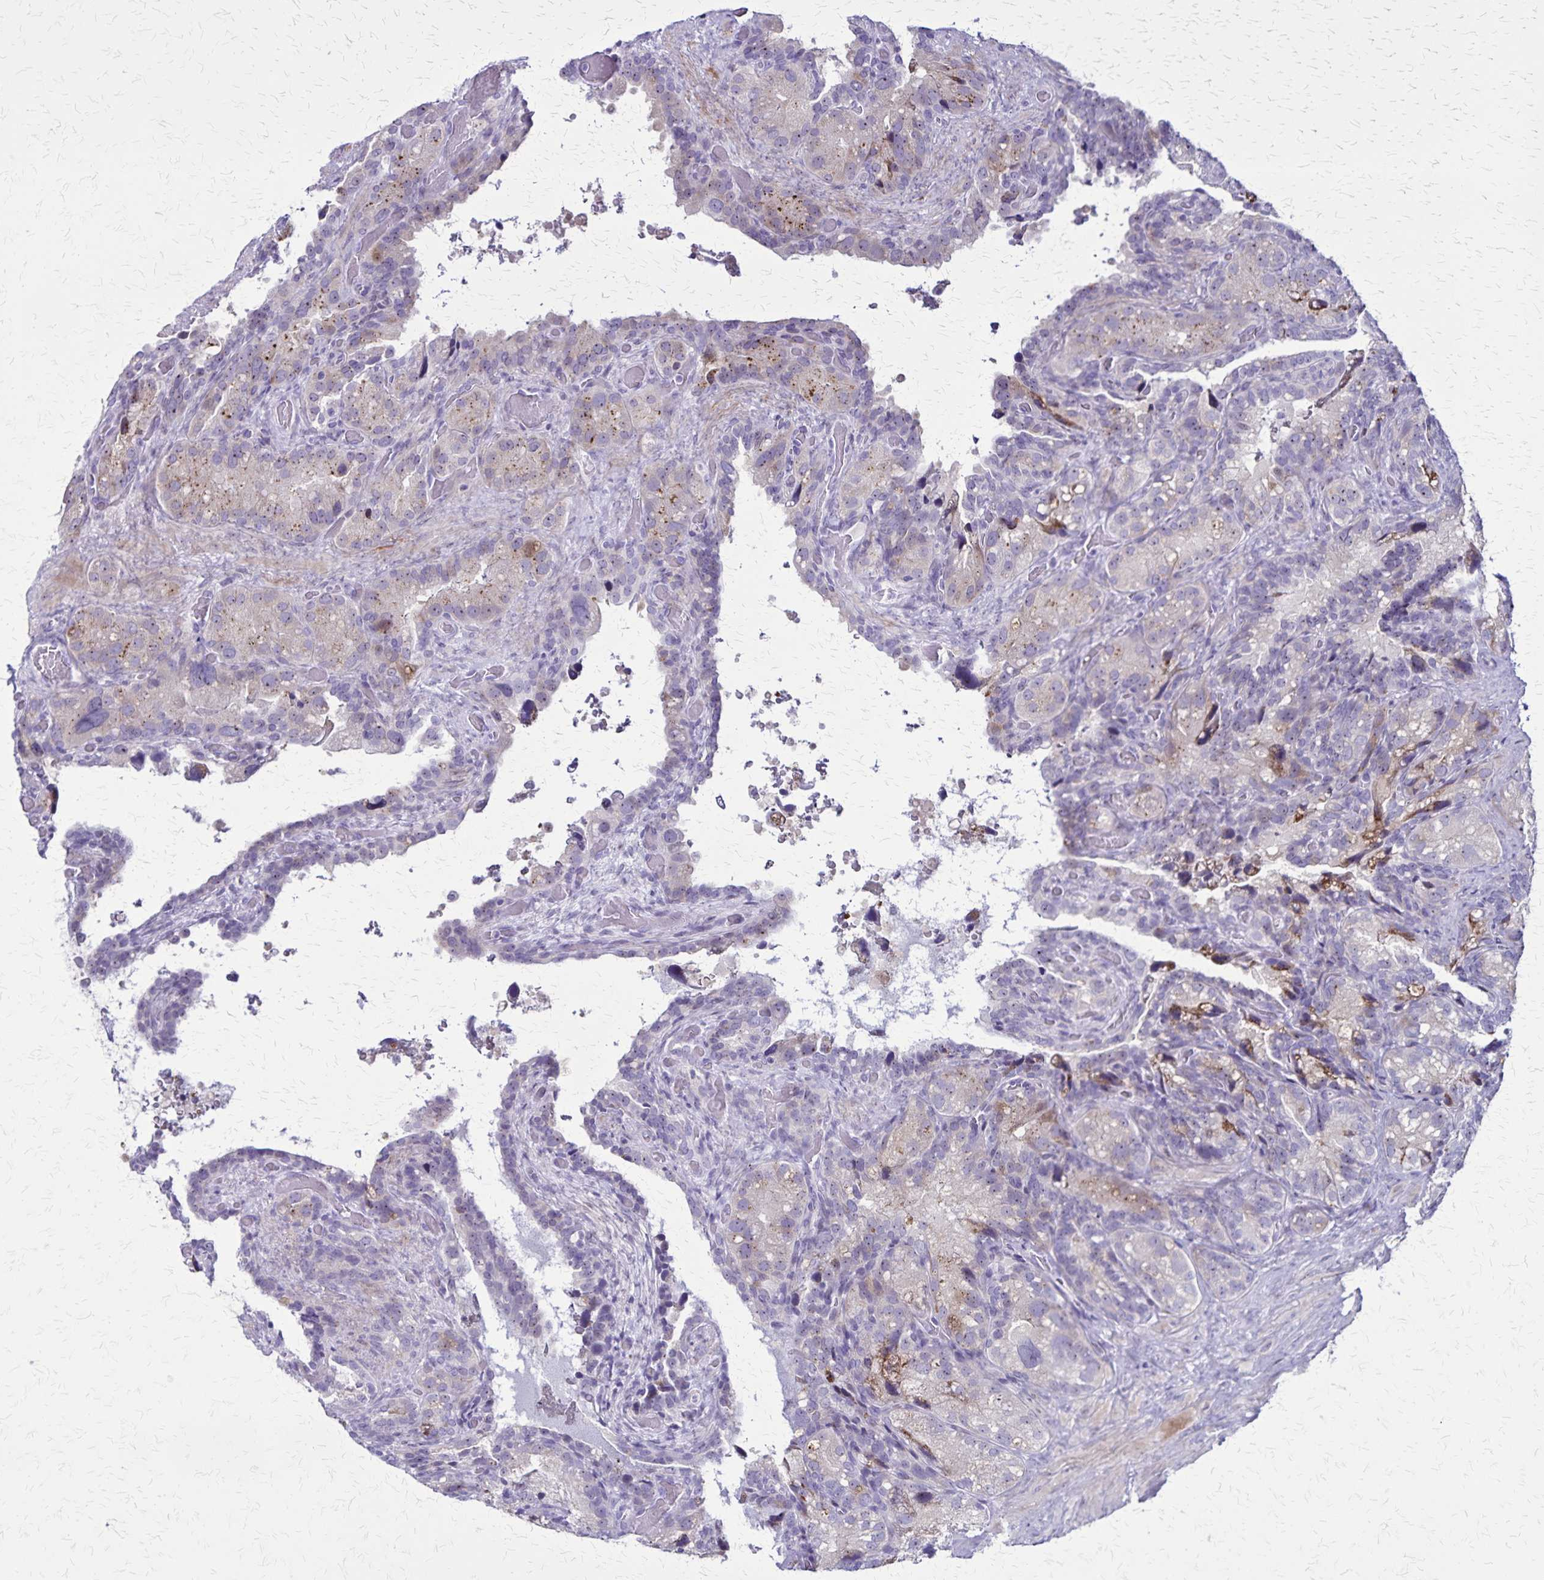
{"staining": {"intensity": "negative", "quantity": "none", "location": "none"}, "tissue": "seminal vesicle", "cell_type": "Glandular cells", "image_type": "normal", "snomed": [{"axis": "morphology", "description": "Normal tissue, NOS"}, {"axis": "topography", "description": "Seminal veicle"}], "caption": "A histopathology image of seminal vesicle stained for a protein shows no brown staining in glandular cells. The staining is performed using DAB (3,3'-diaminobenzidine) brown chromogen with nuclei counter-stained in using hematoxylin.", "gene": "OR51B5", "patient": {"sex": "male", "age": 60}}